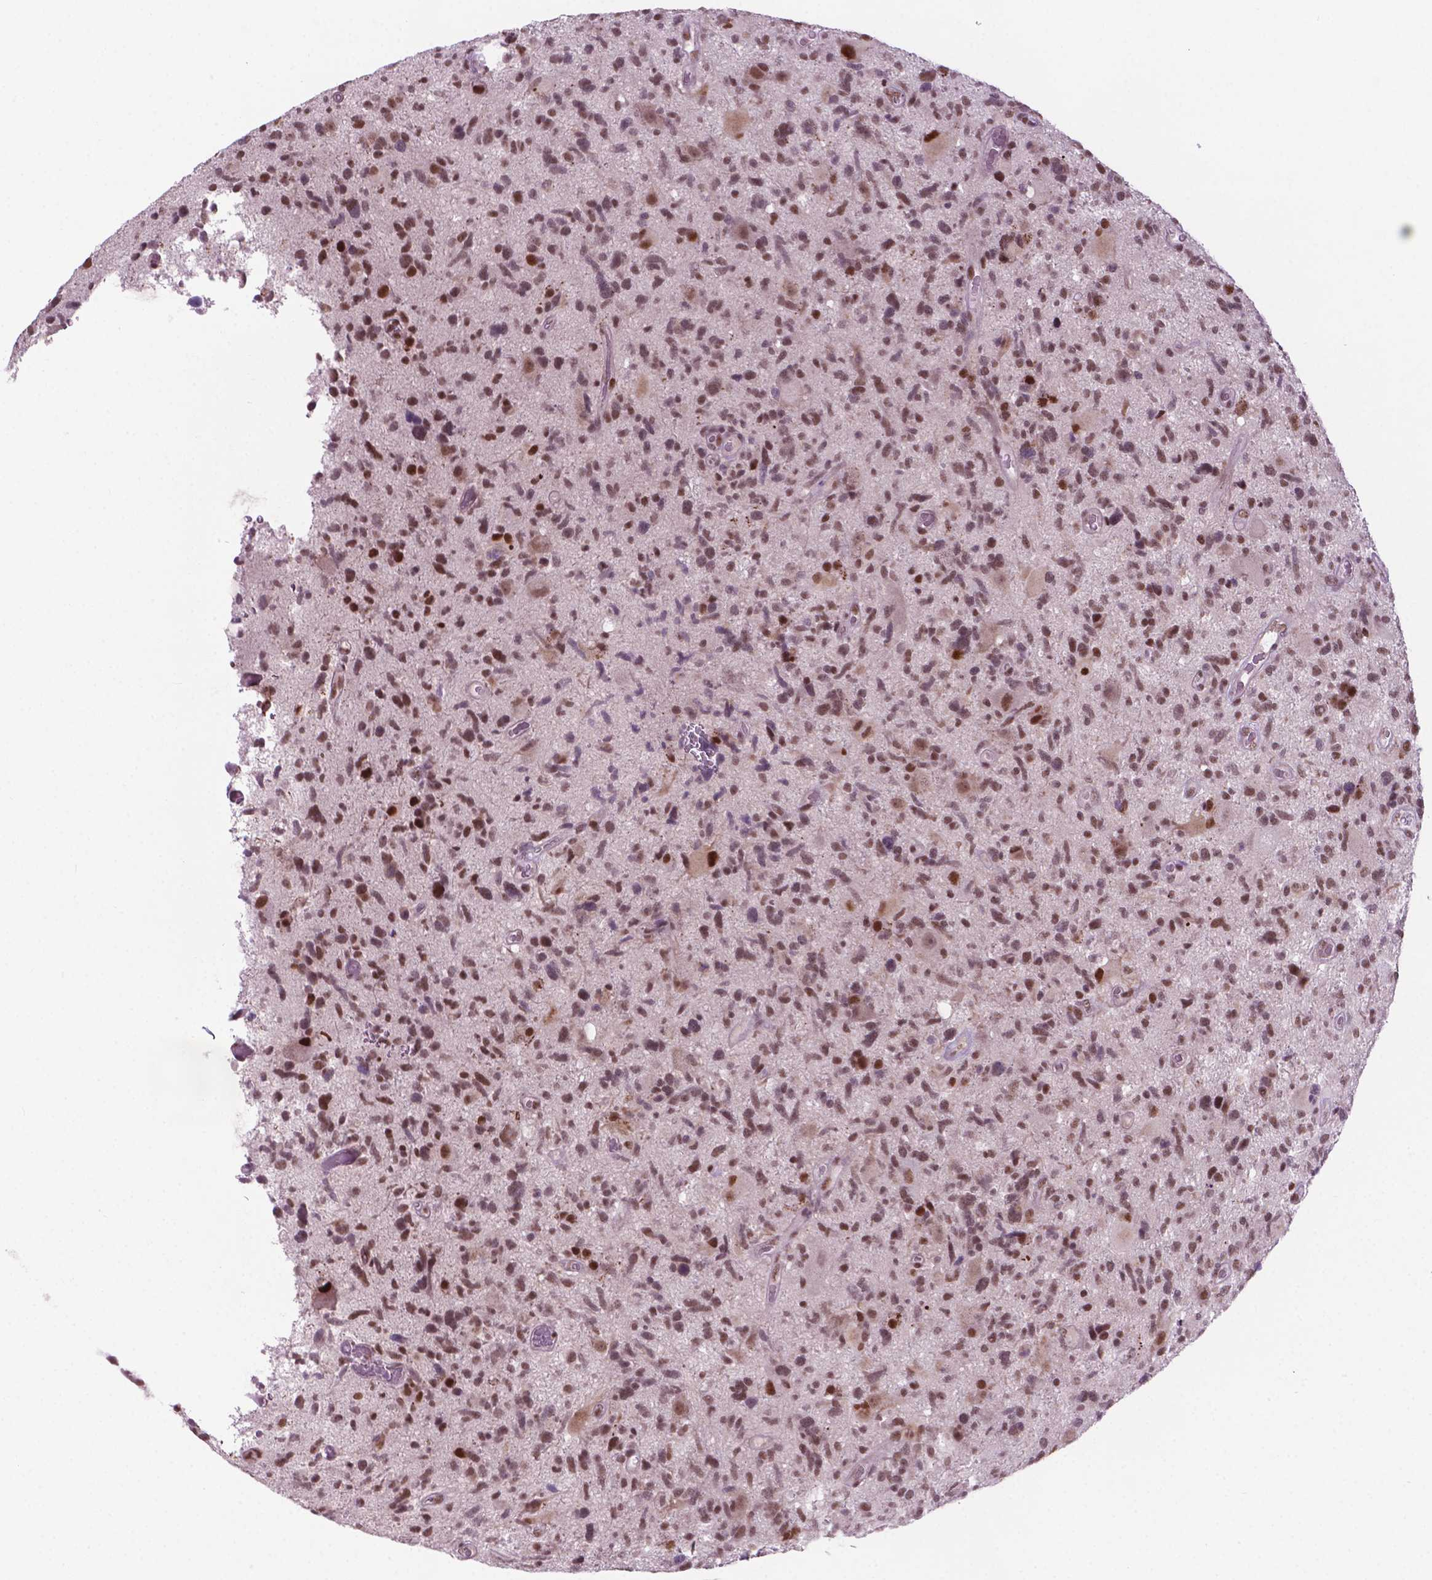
{"staining": {"intensity": "moderate", "quantity": ">75%", "location": "nuclear"}, "tissue": "glioma", "cell_type": "Tumor cells", "image_type": "cancer", "snomed": [{"axis": "morphology", "description": "Glioma, malignant, High grade"}, {"axis": "topography", "description": "Brain"}], "caption": "Glioma stained with DAB immunohistochemistry (IHC) displays medium levels of moderate nuclear expression in about >75% of tumor cells.", "gene": "PHAX", "patient": {"sex": "male", "age": 49}}